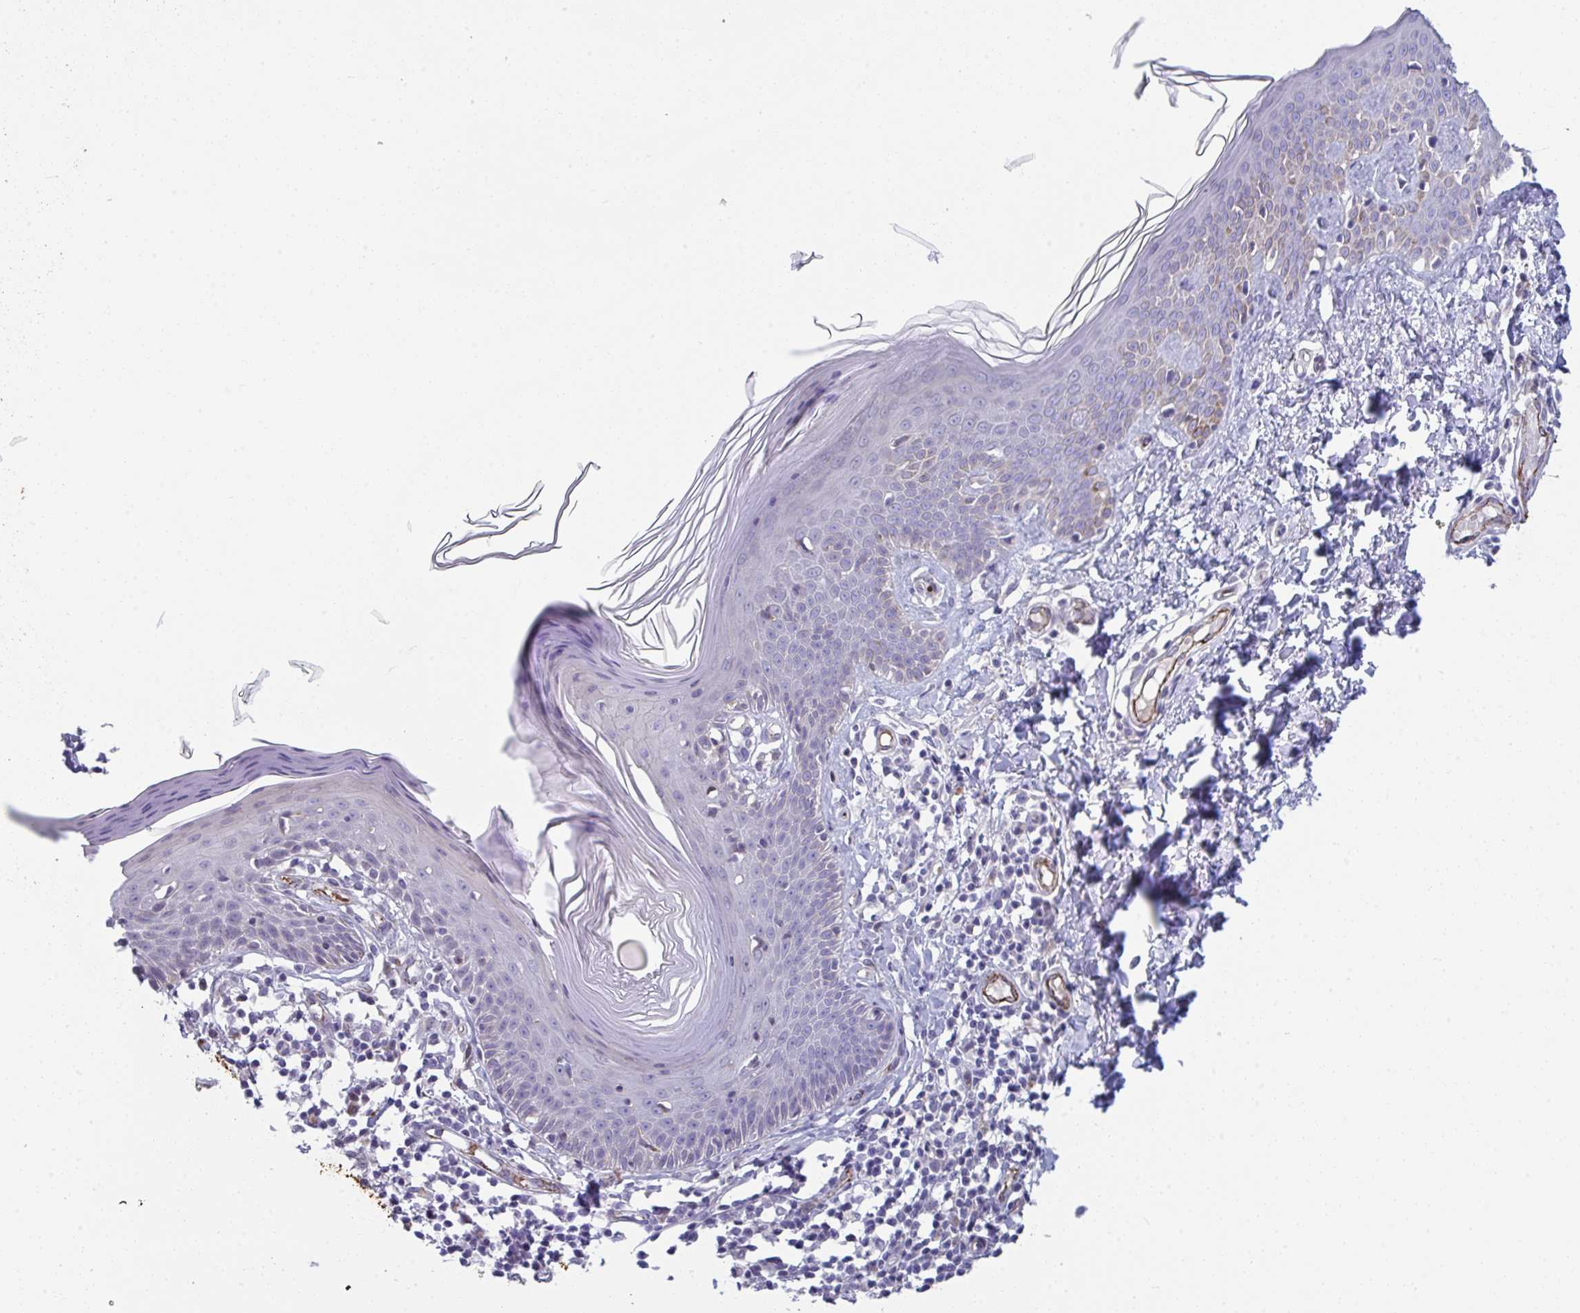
{"staining": {"intensity": "negative", "quantity": "none", "location": "none"}, "tissue": "skin", "cell_type": "Fibroblasts", "image_type": "normal", "snomed": [{"axis": "morphology", "description": "Normal tissue, NOS"}, {"axis": "topography", "description": "Skin"}, {"axis": "topography", "description": "Peripheral nerve tissue"}], "caption": "Fibroblasts show no significant staining in benign skin. (DAB immunohistochemistry visualized using brightfield microscopy, high magnification).", "gene": "TOR1AIP2", "patient": {"sex": "female", "age": 45}}